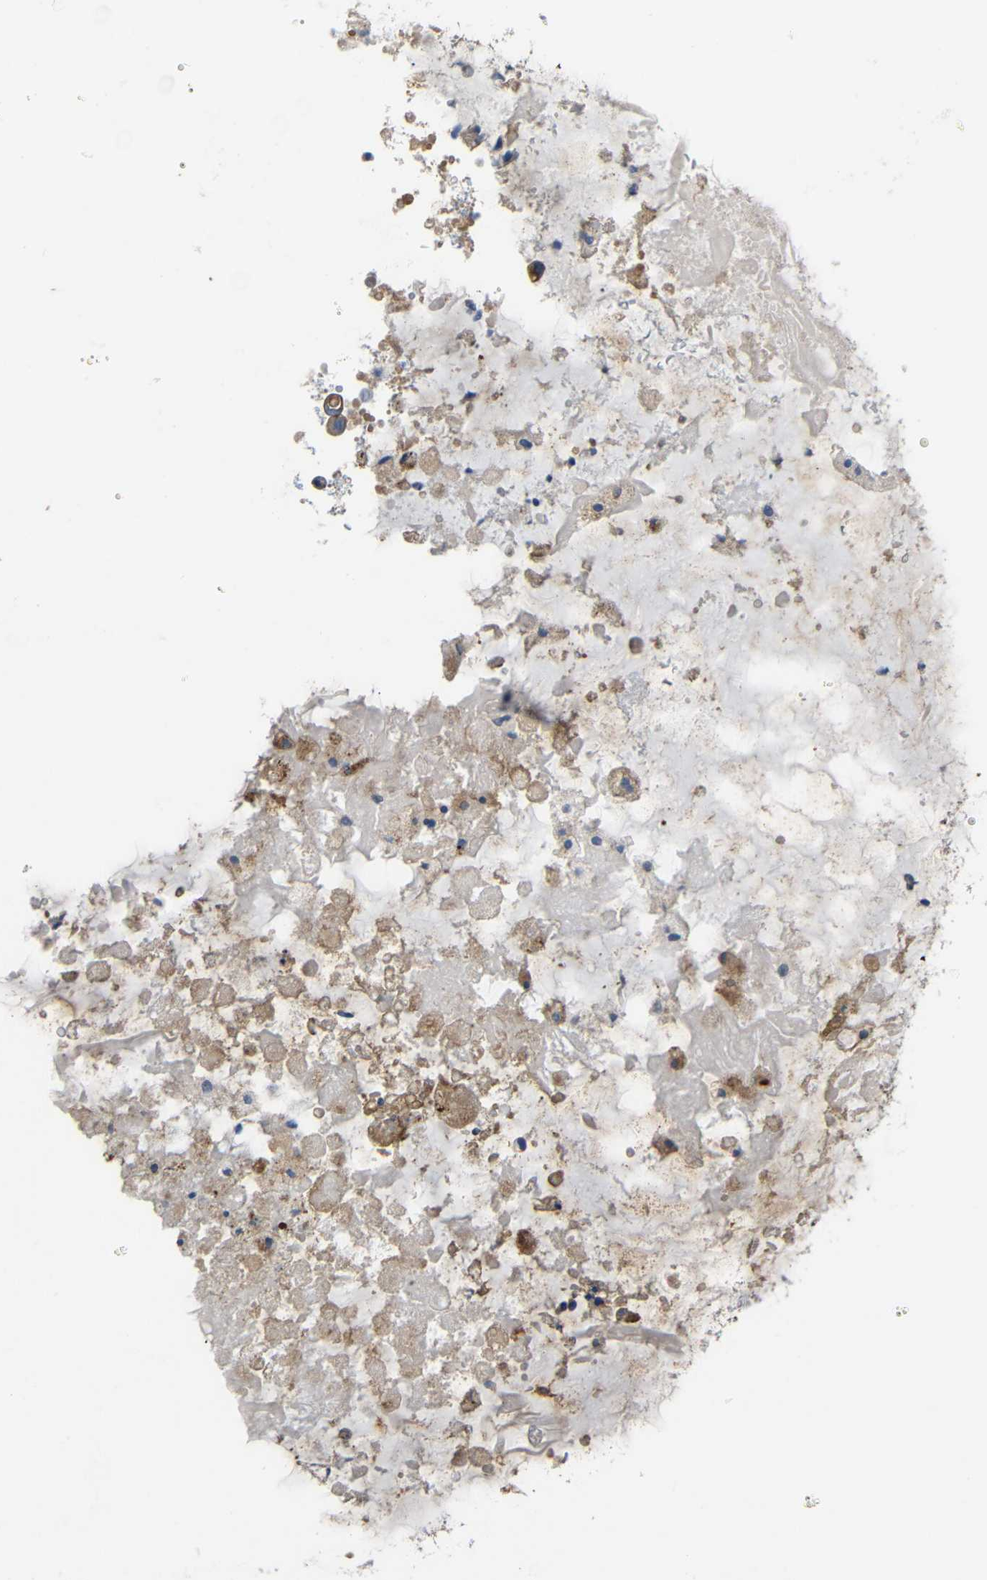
{"staining": {"intensity": "moderate", "quantity": ">75%", "location": "cytoplasmic/membranous"}, "tissue": "ovarian cancer", "cell_type": "Tumor cells", "image_type": "cancer", "snomed": [{"axis": "morphology", "description": "Cystadenocarcinoma, mucinous, NOS"}, {"axis": "topography", "description": "Ovary"}], "caption": "Ovarian cancer (mucinous cystadenocarcinoma) was stained to show a protein in brown. There is medium levels of moderate cytoplasmic/membranous positivity in about >75% of tumor cells.", "gene": "SYPL1", "patient": {"sex": "female", "age": 80}}